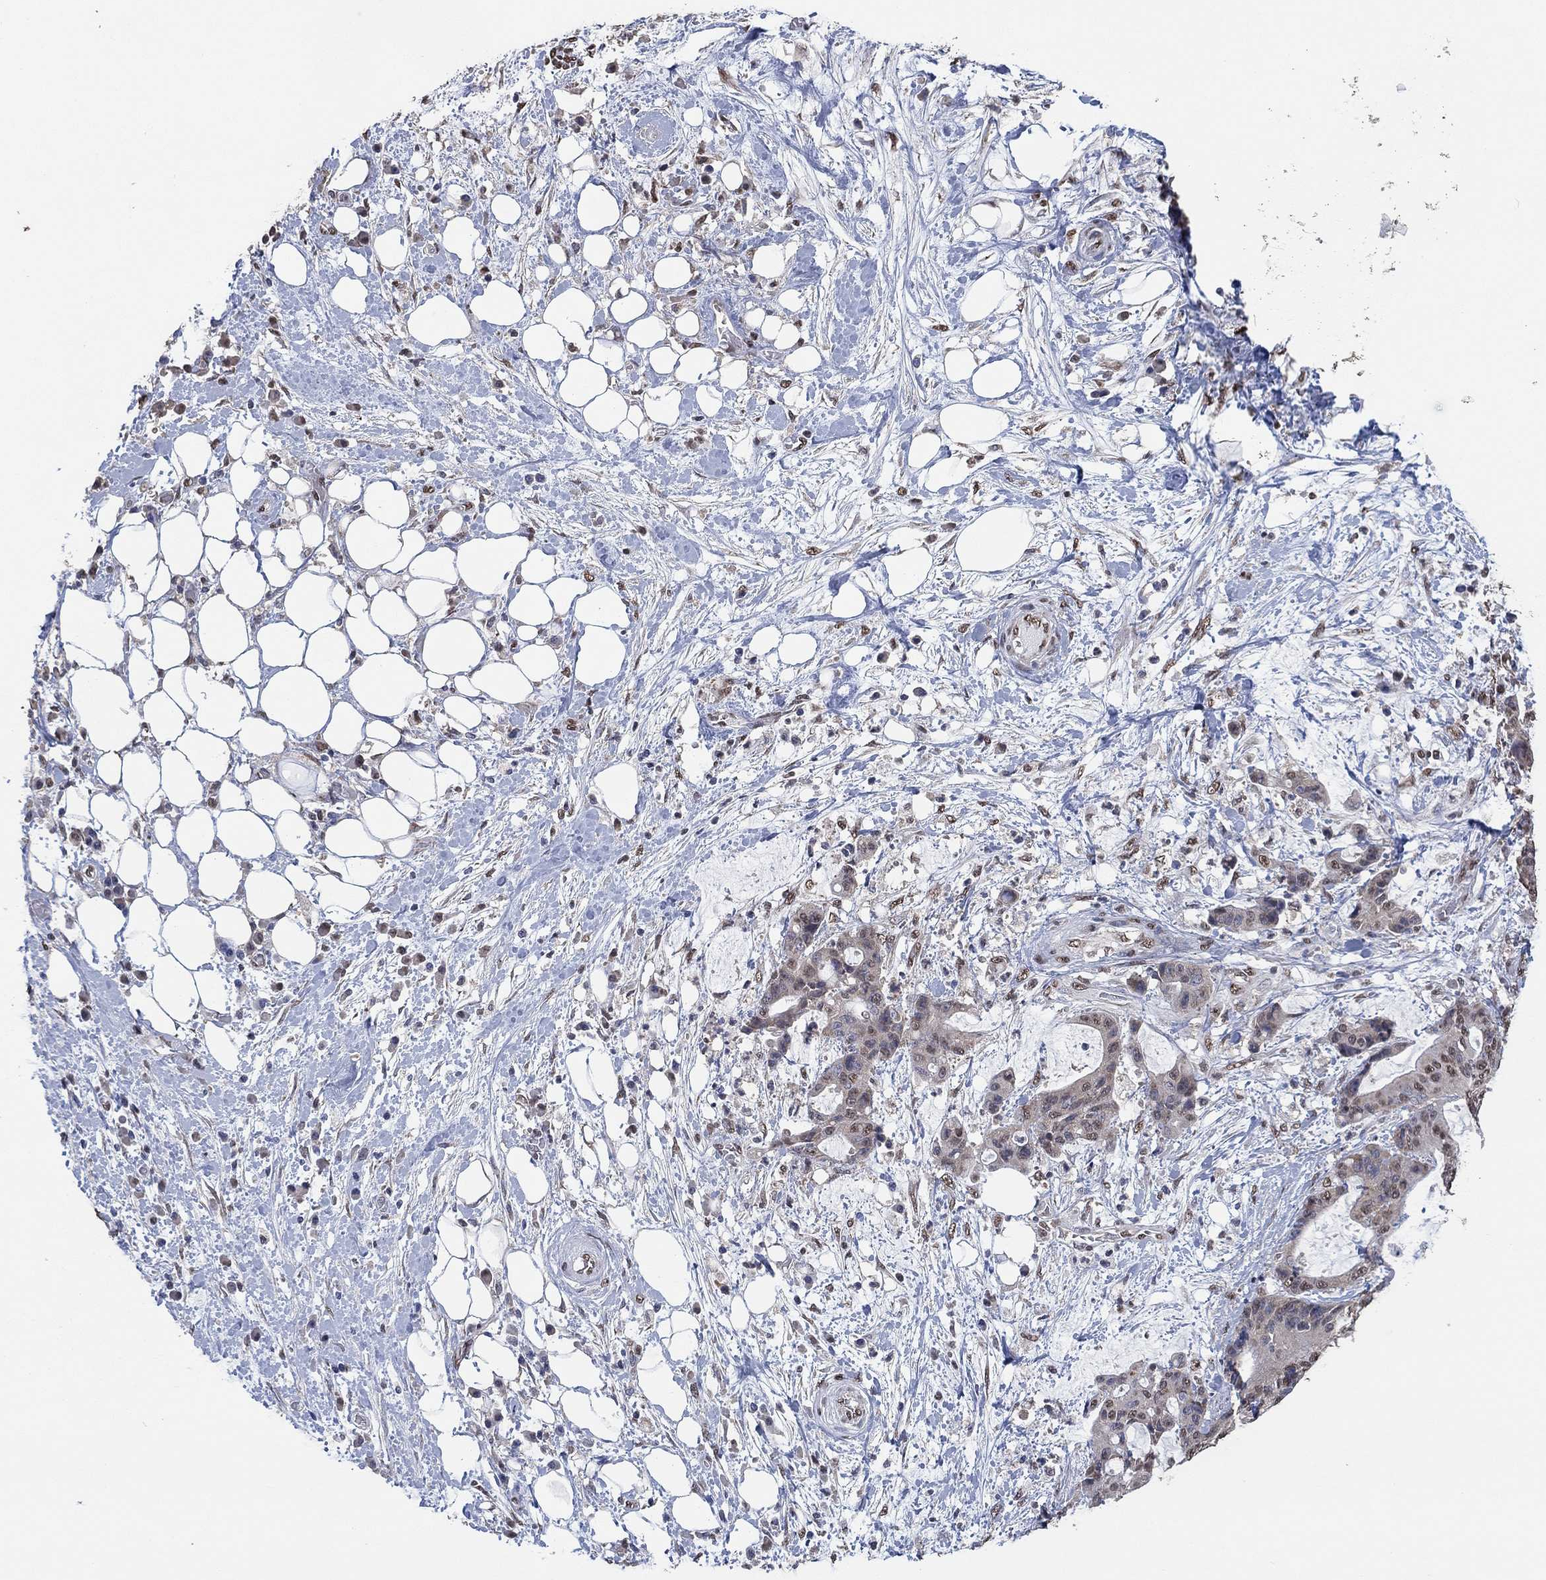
{"staining": {"intensity": "weak", "quantity": "25%-75%", "location": "cytoplasmic/membranous"}, "tissue": "liver cancer", "cell_type": "Tumor cells", "image_type": "cancer", "snomed": [{"axis": "morphology", "description": "Cholangiocarcinoma"}, {"axis": "topography", "description": "Liver"}], "caption": "Cholangiocarcinoma (liver) stained for a protein exhibits weak cytoplasmic/membranous positivity in tumor cells. (DAB (3,3'-diaminobenzidine) IHC, brown staining for protein, blue staining for nuclei).", "gene": "ALDH7A1", "patient": {"sex": "female", "age": 73}}